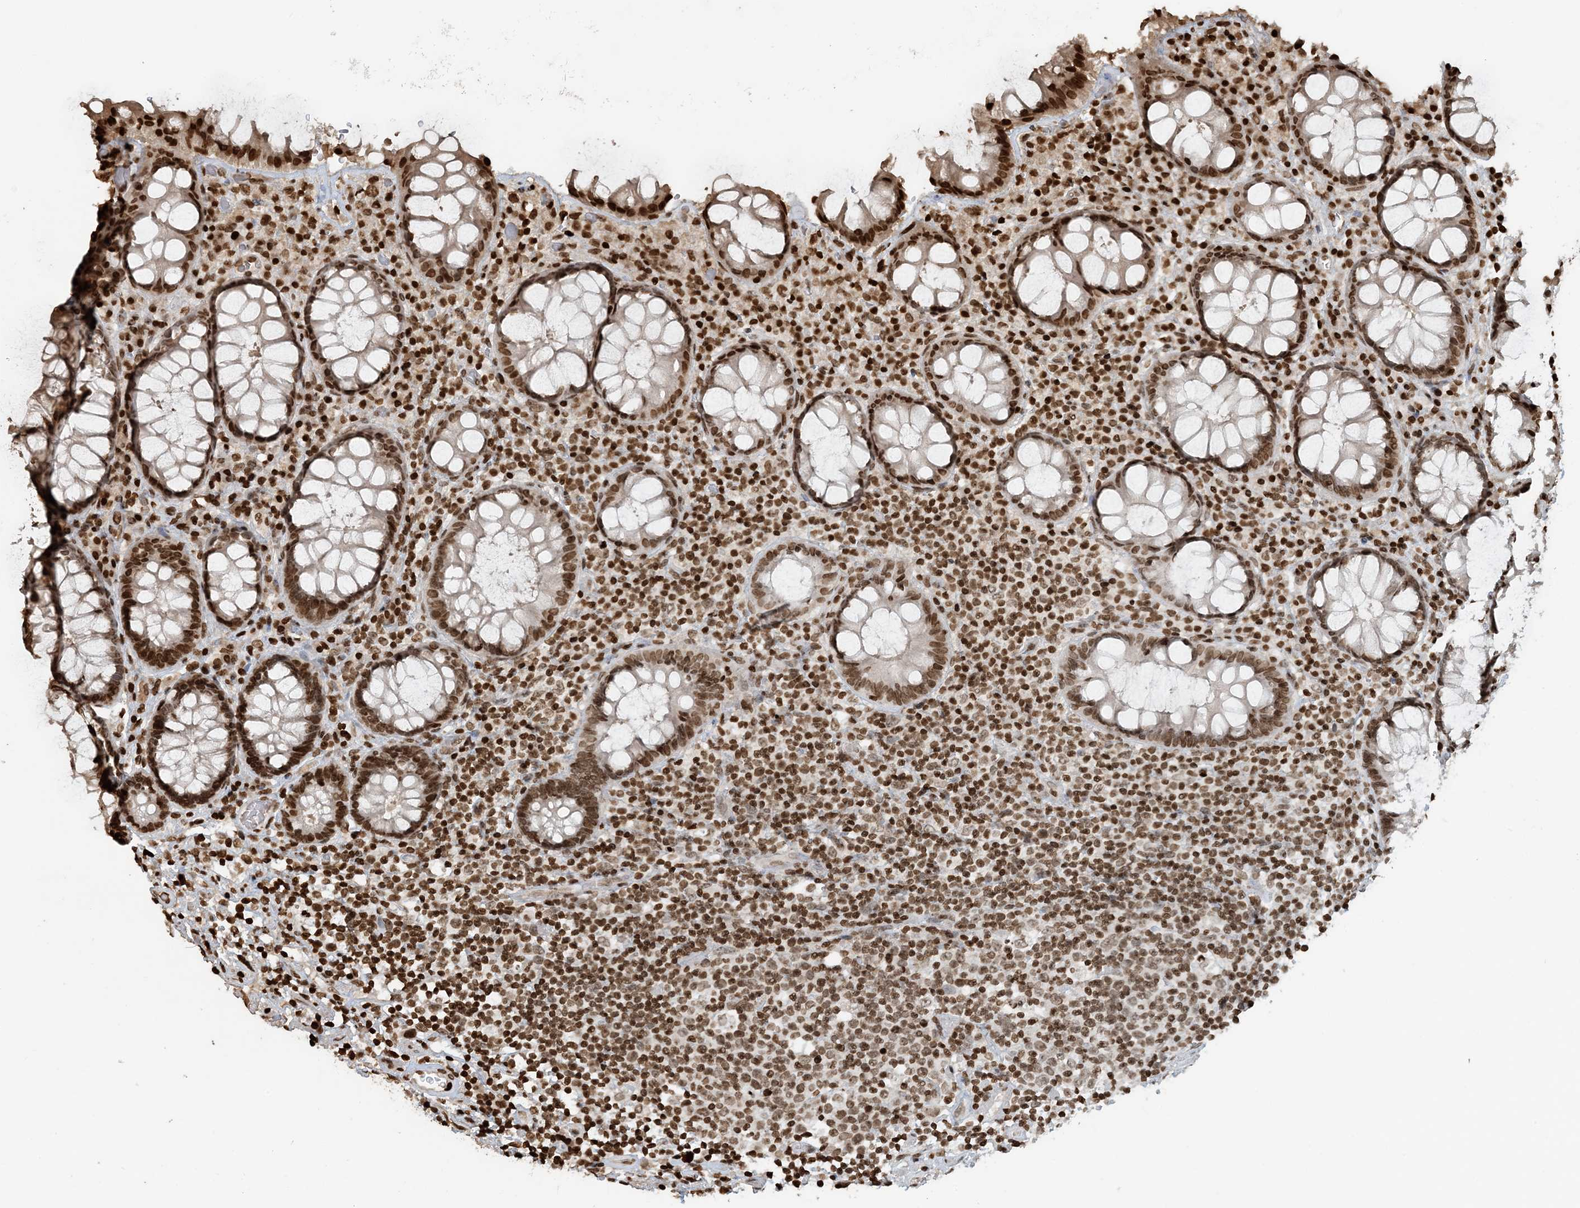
{"staining": {"intensity": "moderate", "quantity": ">75%", "location": "nuclear"}, "tissue": "rectum", "cell_type": "Glandular cells", "image_type": "normal", "snomed": [{"axis": "morphology", "description": "Normal tissue, NOS"}, {"axis": "topography", "description": "Rectum"}], "caption": "IHC (DAB (3,3'-diaminobenzidine)) staining of benign rectum displays moderate nuclear protein positivity in about >75% of glandular cells. Immunohistochemistry stains the protein of interest in brown and the nuclei are stained blue.", "gene": "H3", "patient": {"sex": "male", "age": 64}}